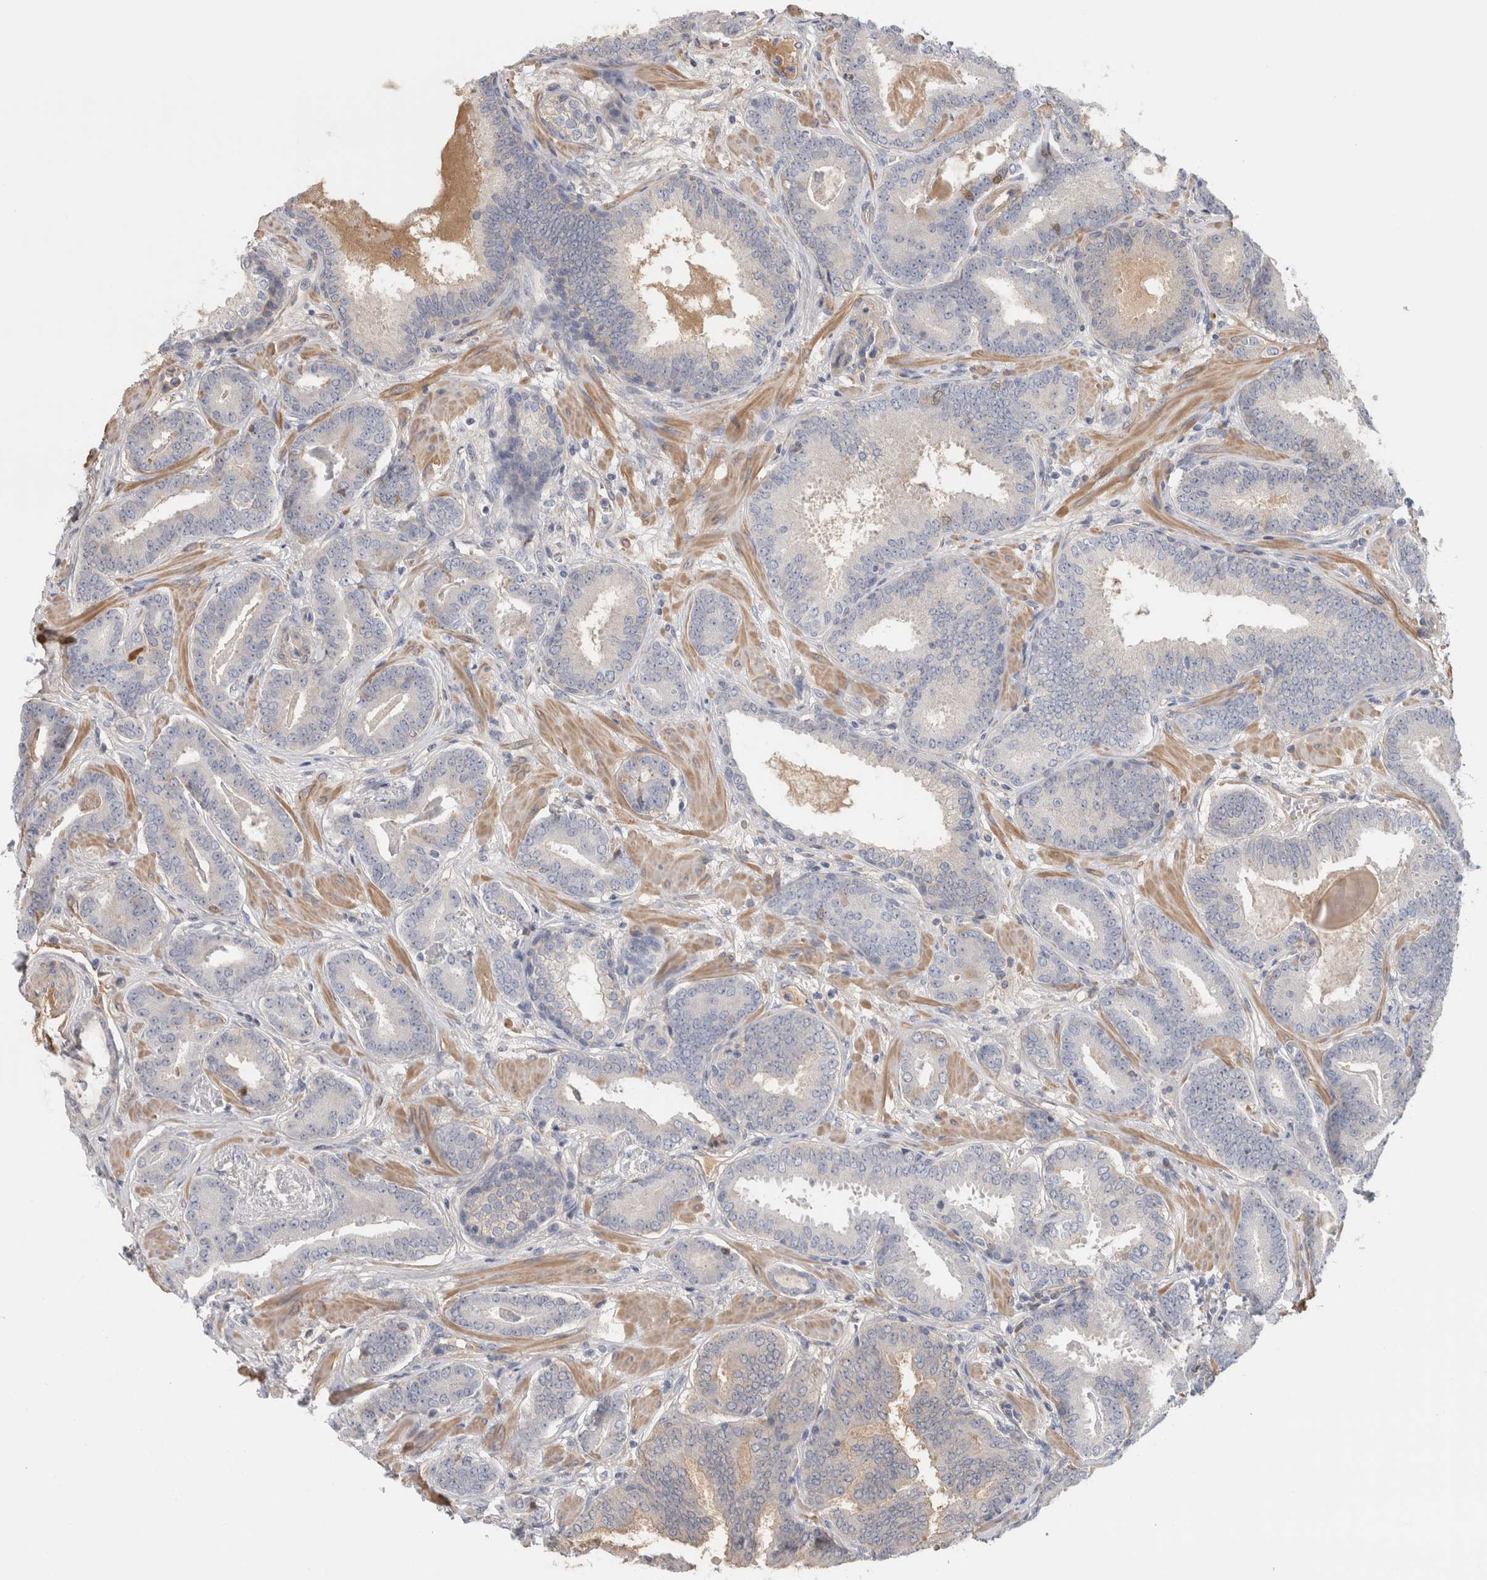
{"staining": {"intensity": "negative", "quantity": "none", "location": "none"}, "tissue": "prostate cancer", "cell_type": "Tumor cells", "image_type": "cancer", "snomed": [{"axis": "morphology", "description": "Adenocarcinoma, Low grade"}, {"axis": "topography", "description": "Prostate"}], "caption": "Tumor cells show no significant staining in adenocarcinoma (low-grade) (prostate). Nuclei are stained in blue.", "gene": "CFI", "patient": {"sex": "male", "age": 62}}